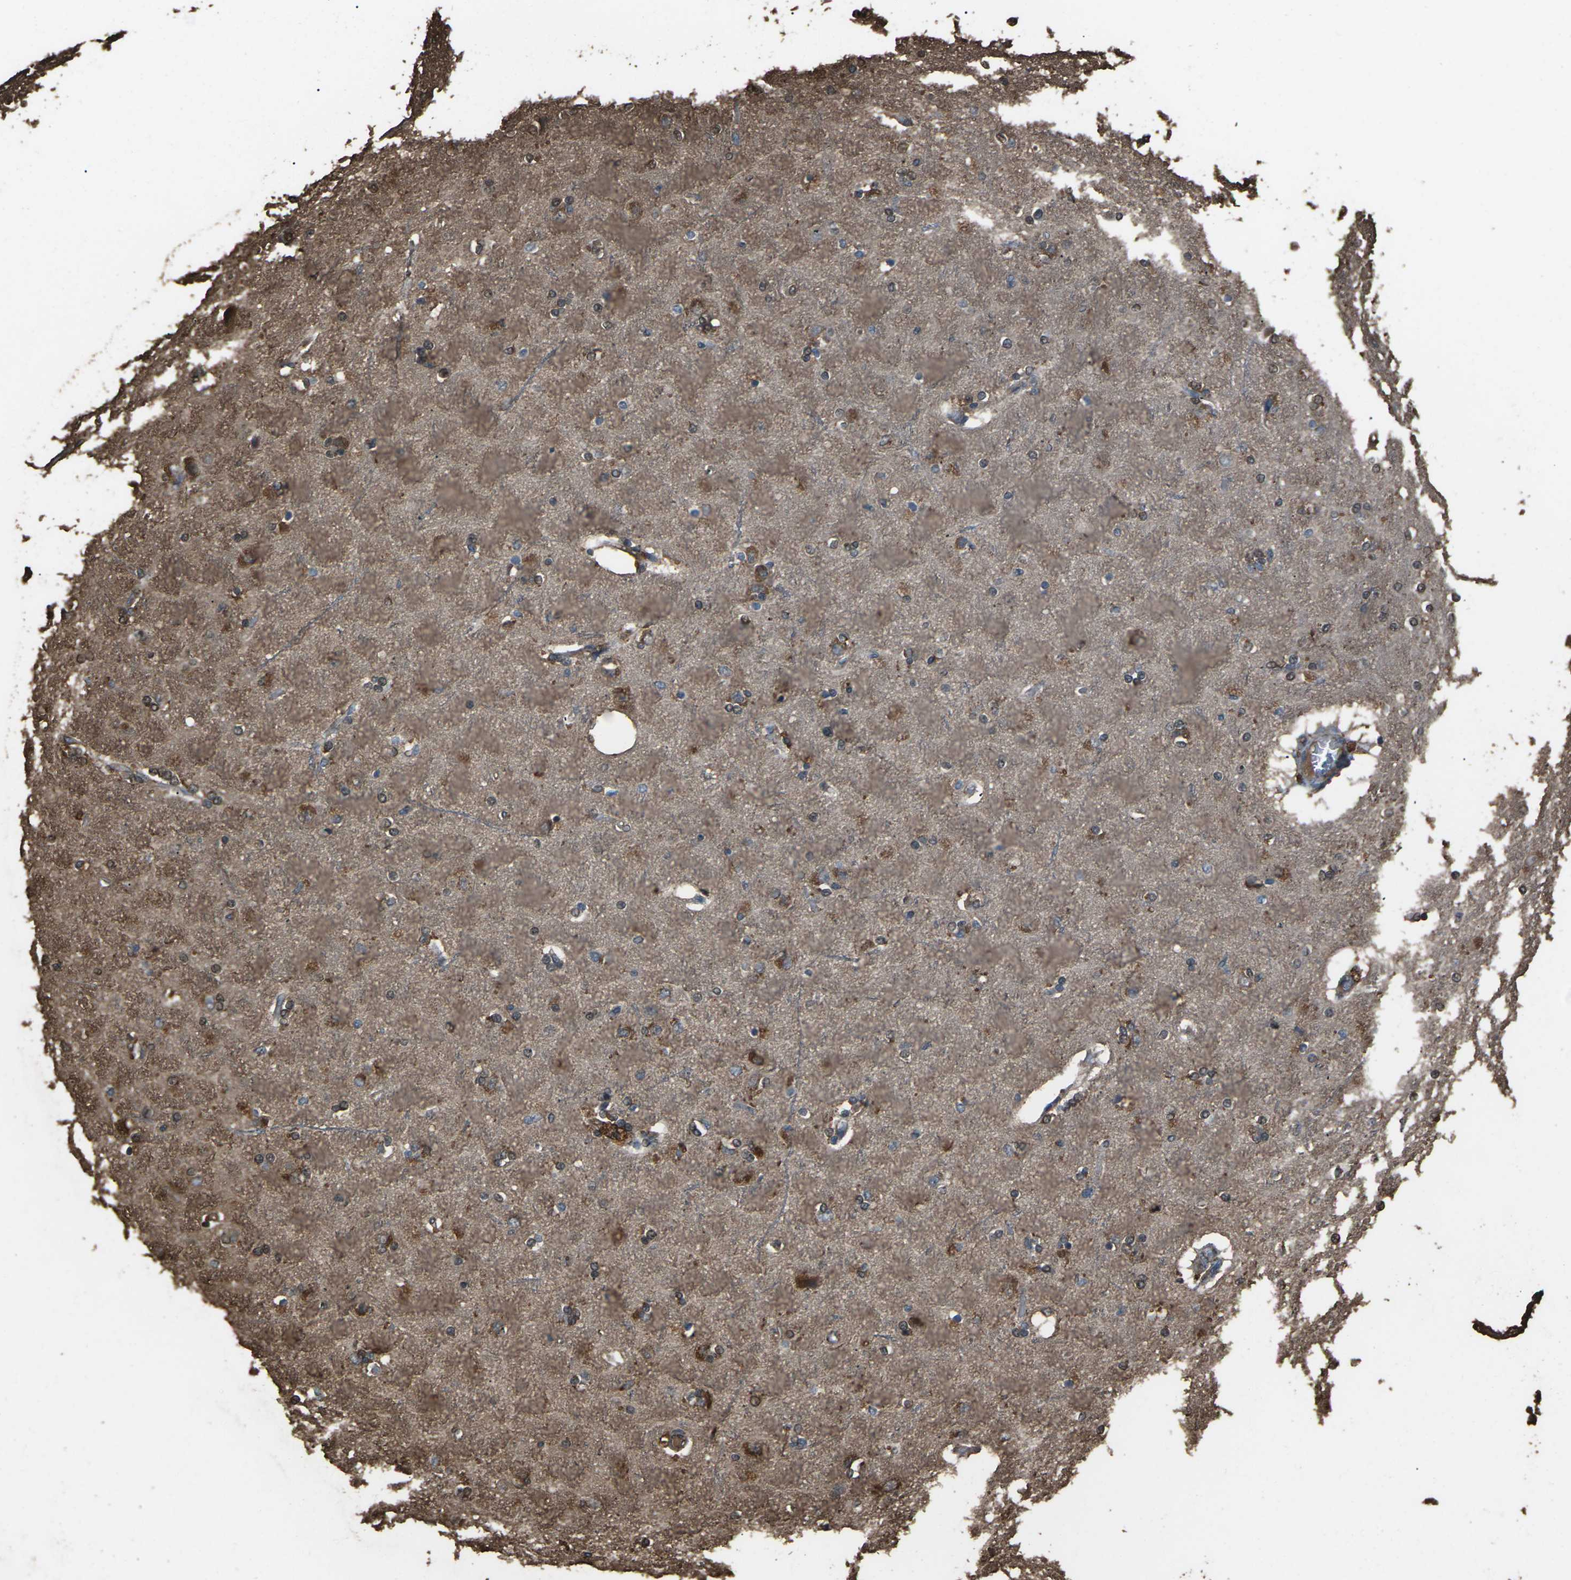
{"staining": {"intensity": "negative", "quantity": "none", "location": "none"}, "tissue": "cerebral cortex", "cell_type": "Endothelial cells", "image_type": "normal", "snomed": [{"axis": "morphology", "description": "Normal tissue, NOS"}, {"axis": "topography", "description": "Cerebral cortex"}], "caption": "DAB (3,3'-diaminobenzidine) immunohistochemical staining of normal cerebral cortex demonstrates no significant staining in endothelial cells.", "gene": "DHPS", "patient": {"sex": "female", "age": 54}}